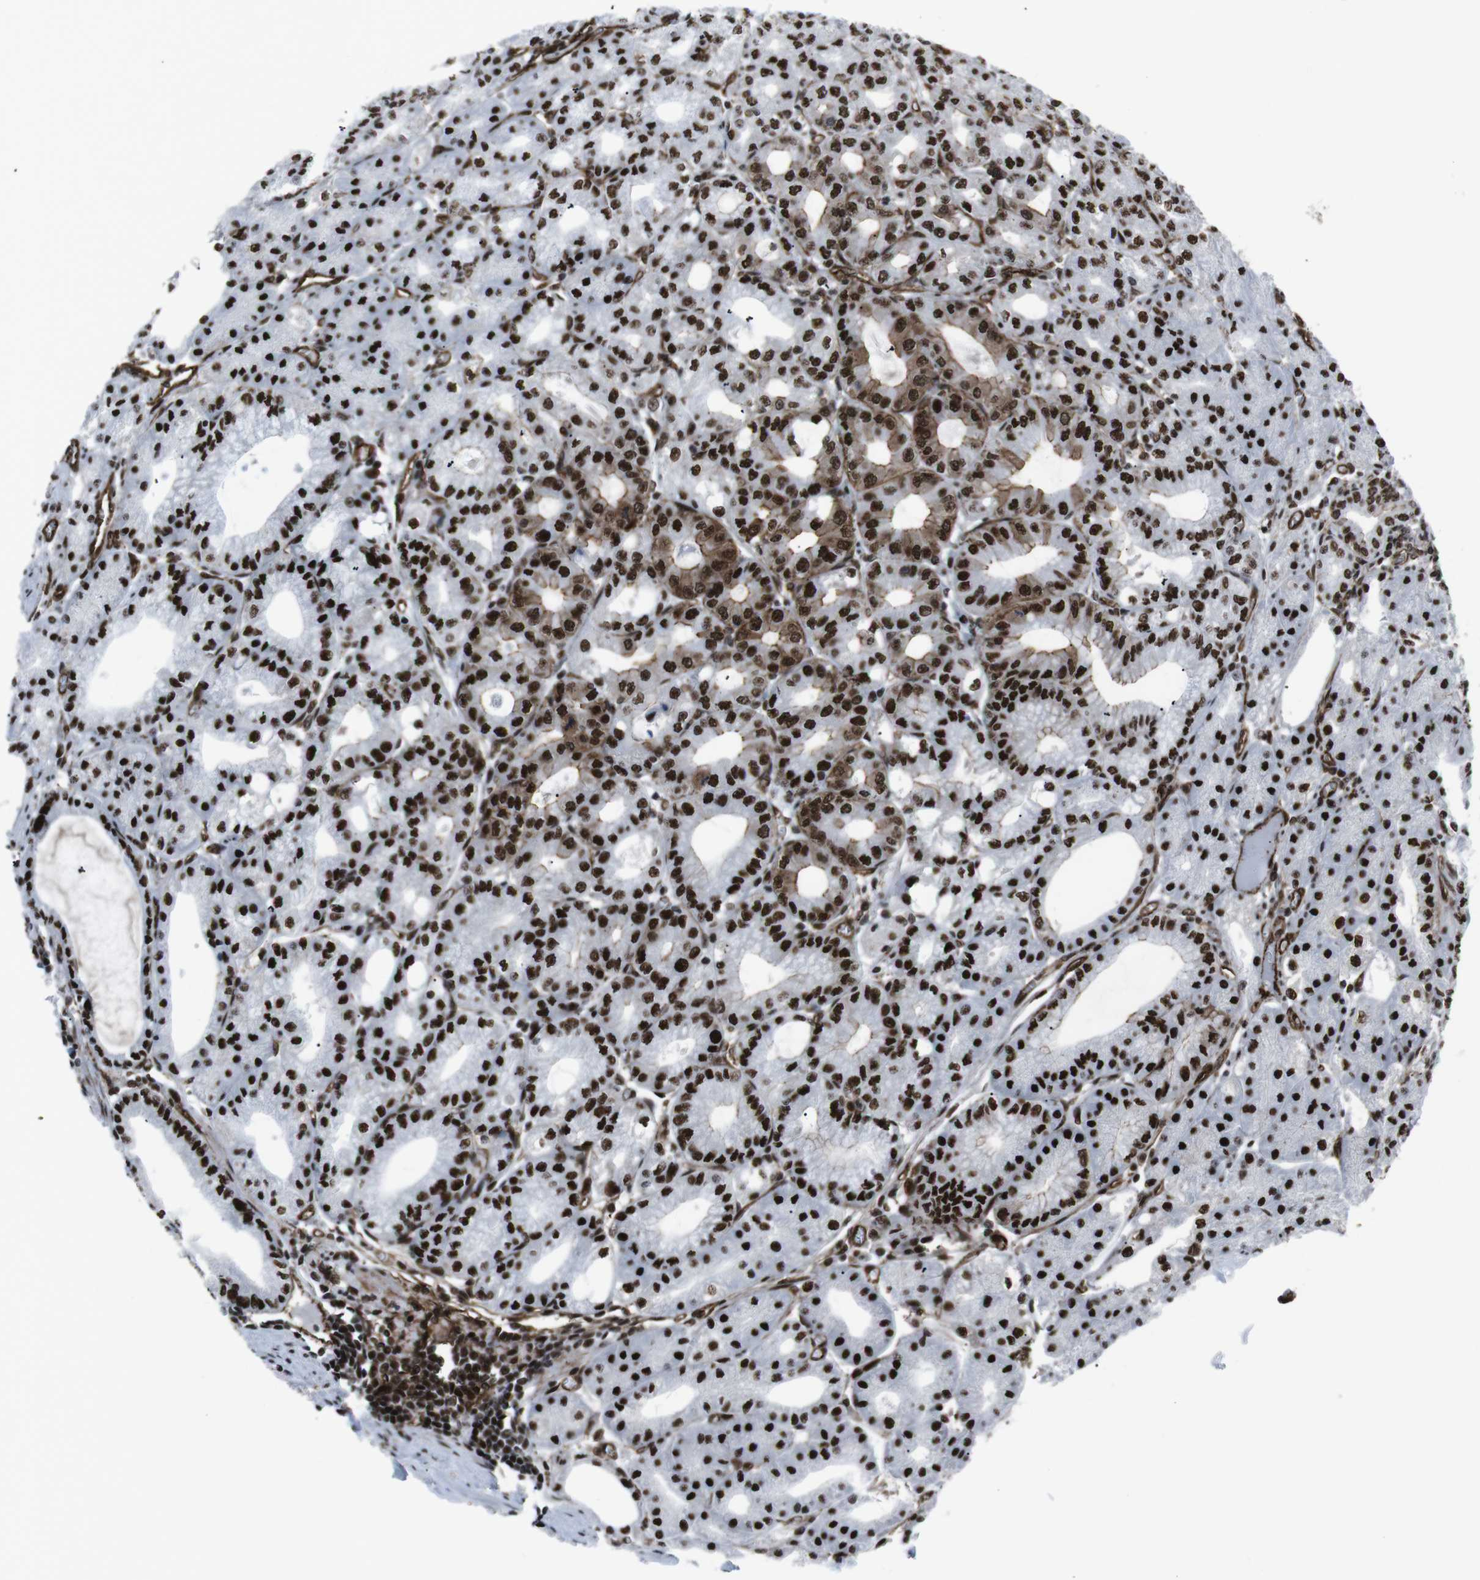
{"staining": {"intensity": "strong", "quantity": ">75%", "location": "cytoplasmic/membranous,nuclear"}, "tissue": "stomach", "cell_type": "Glandular cells", "image_type": "normal", "snomed": [{"axis": "morphology", "description": "Normal tissue, NOS"}, {"axis": "topography", "description": "Stomach, lower"}], "caption": "Normal stomach exhibits strong cytoplasmic/membranous,nuclear positivity in about >75% of glandular cells, visualized by immunohistochemistry. (Stains: DAB (3,3'-diaminobenzidine) in brown, nuclei in blue, Microscopy: brightfield microscopy at high magnification).", "gene": "HNRNPU", "patient": {"sex": "male", "age": 71}}